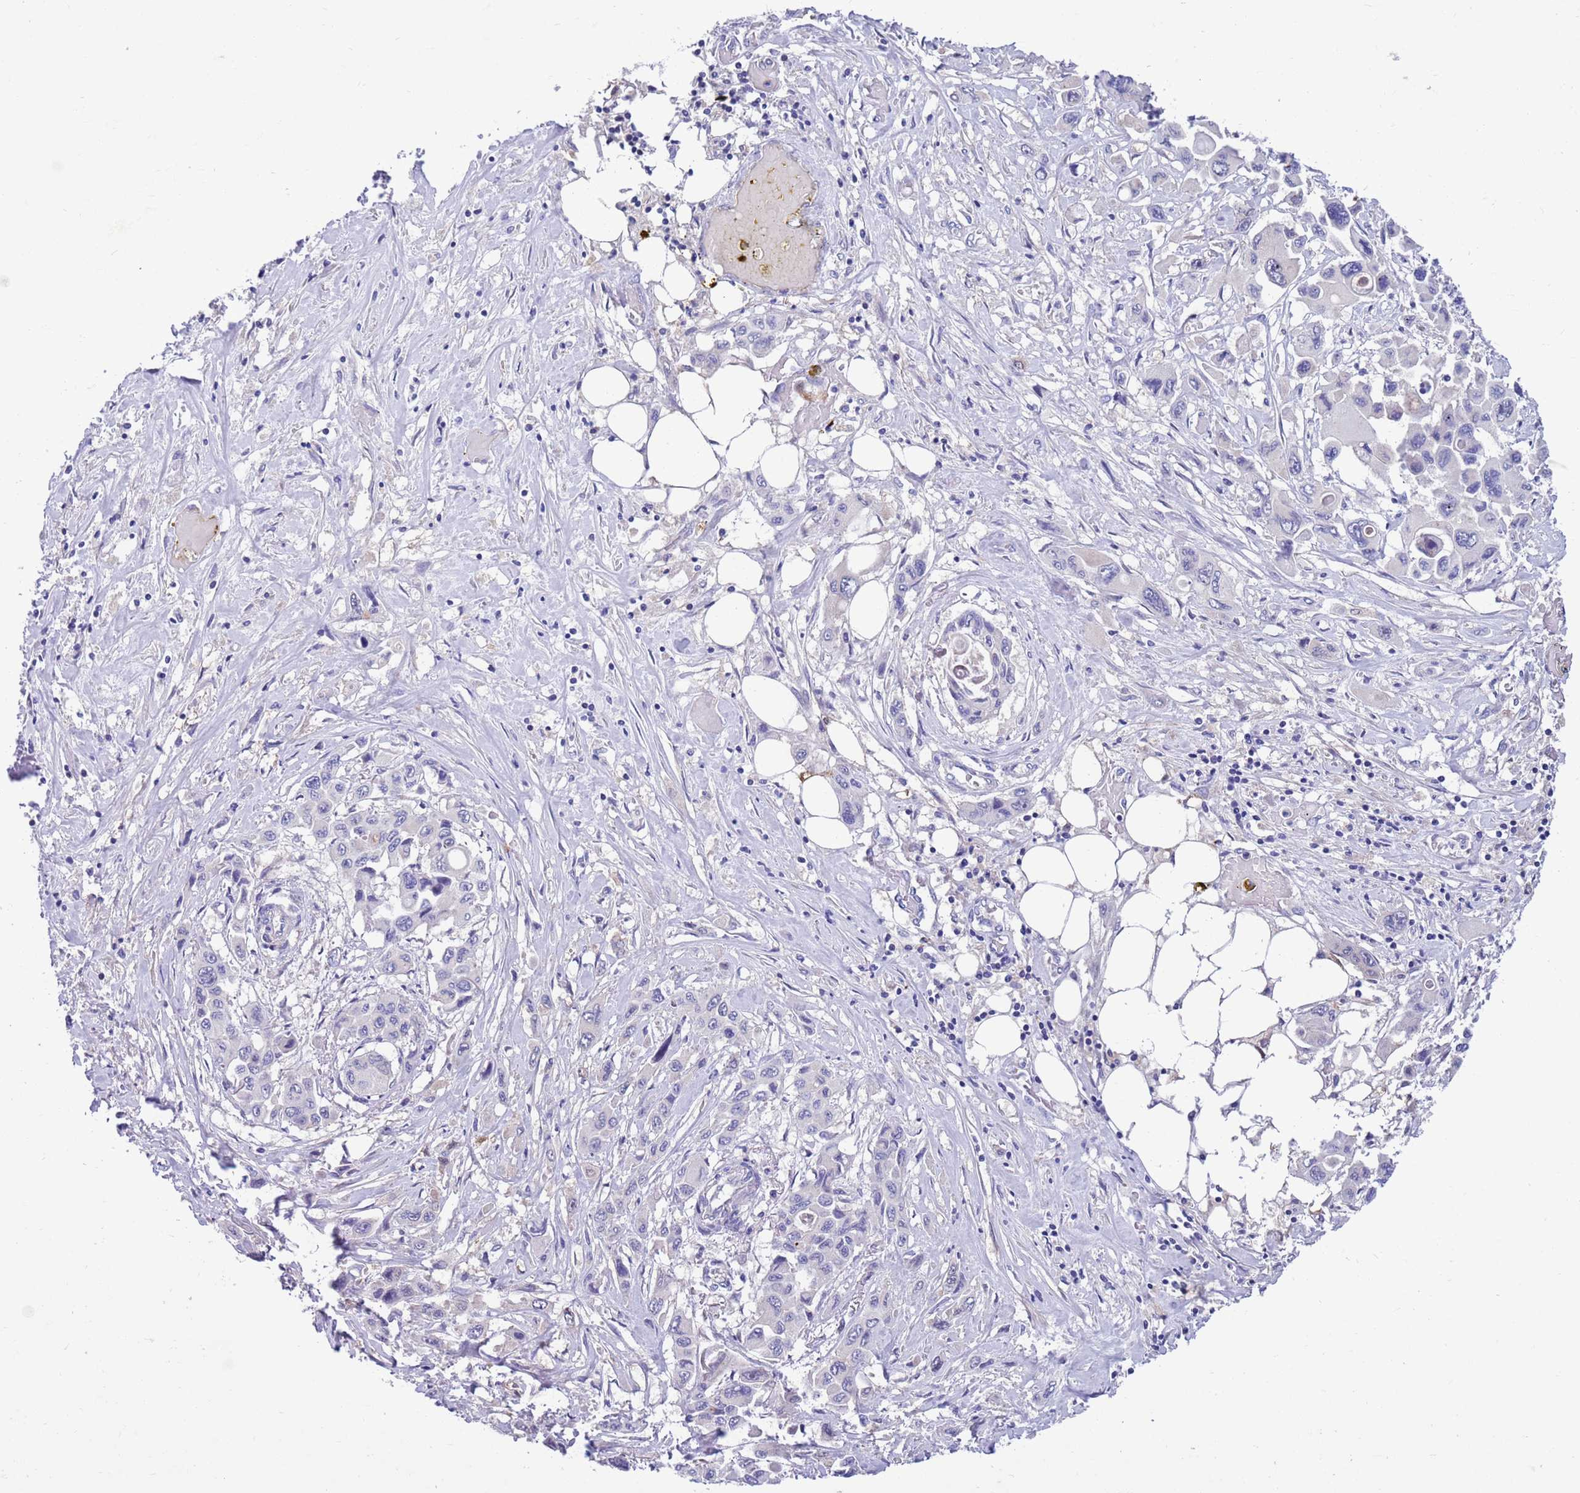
{"staining": {"intensity": "negative", "quantity": "none", "location": "none"}, "tissue": "pancreatic cancer", "cell_type": "Tumor cells", "image_type": "cancer", "snomed": [{"axis": "morphology", "description": "Adenocarcinoma, NOS"}, {"axis": "topography", "description": "Pancreas"}], "caption": "IHC of human adenocarcinoma (pancreatic) reveals no staining in tumor cells. (Brightfield microscopy of DAB IHC at high magnification).", "gene": "KLHL29", "patient": {"sex": "male", "age": 92}}